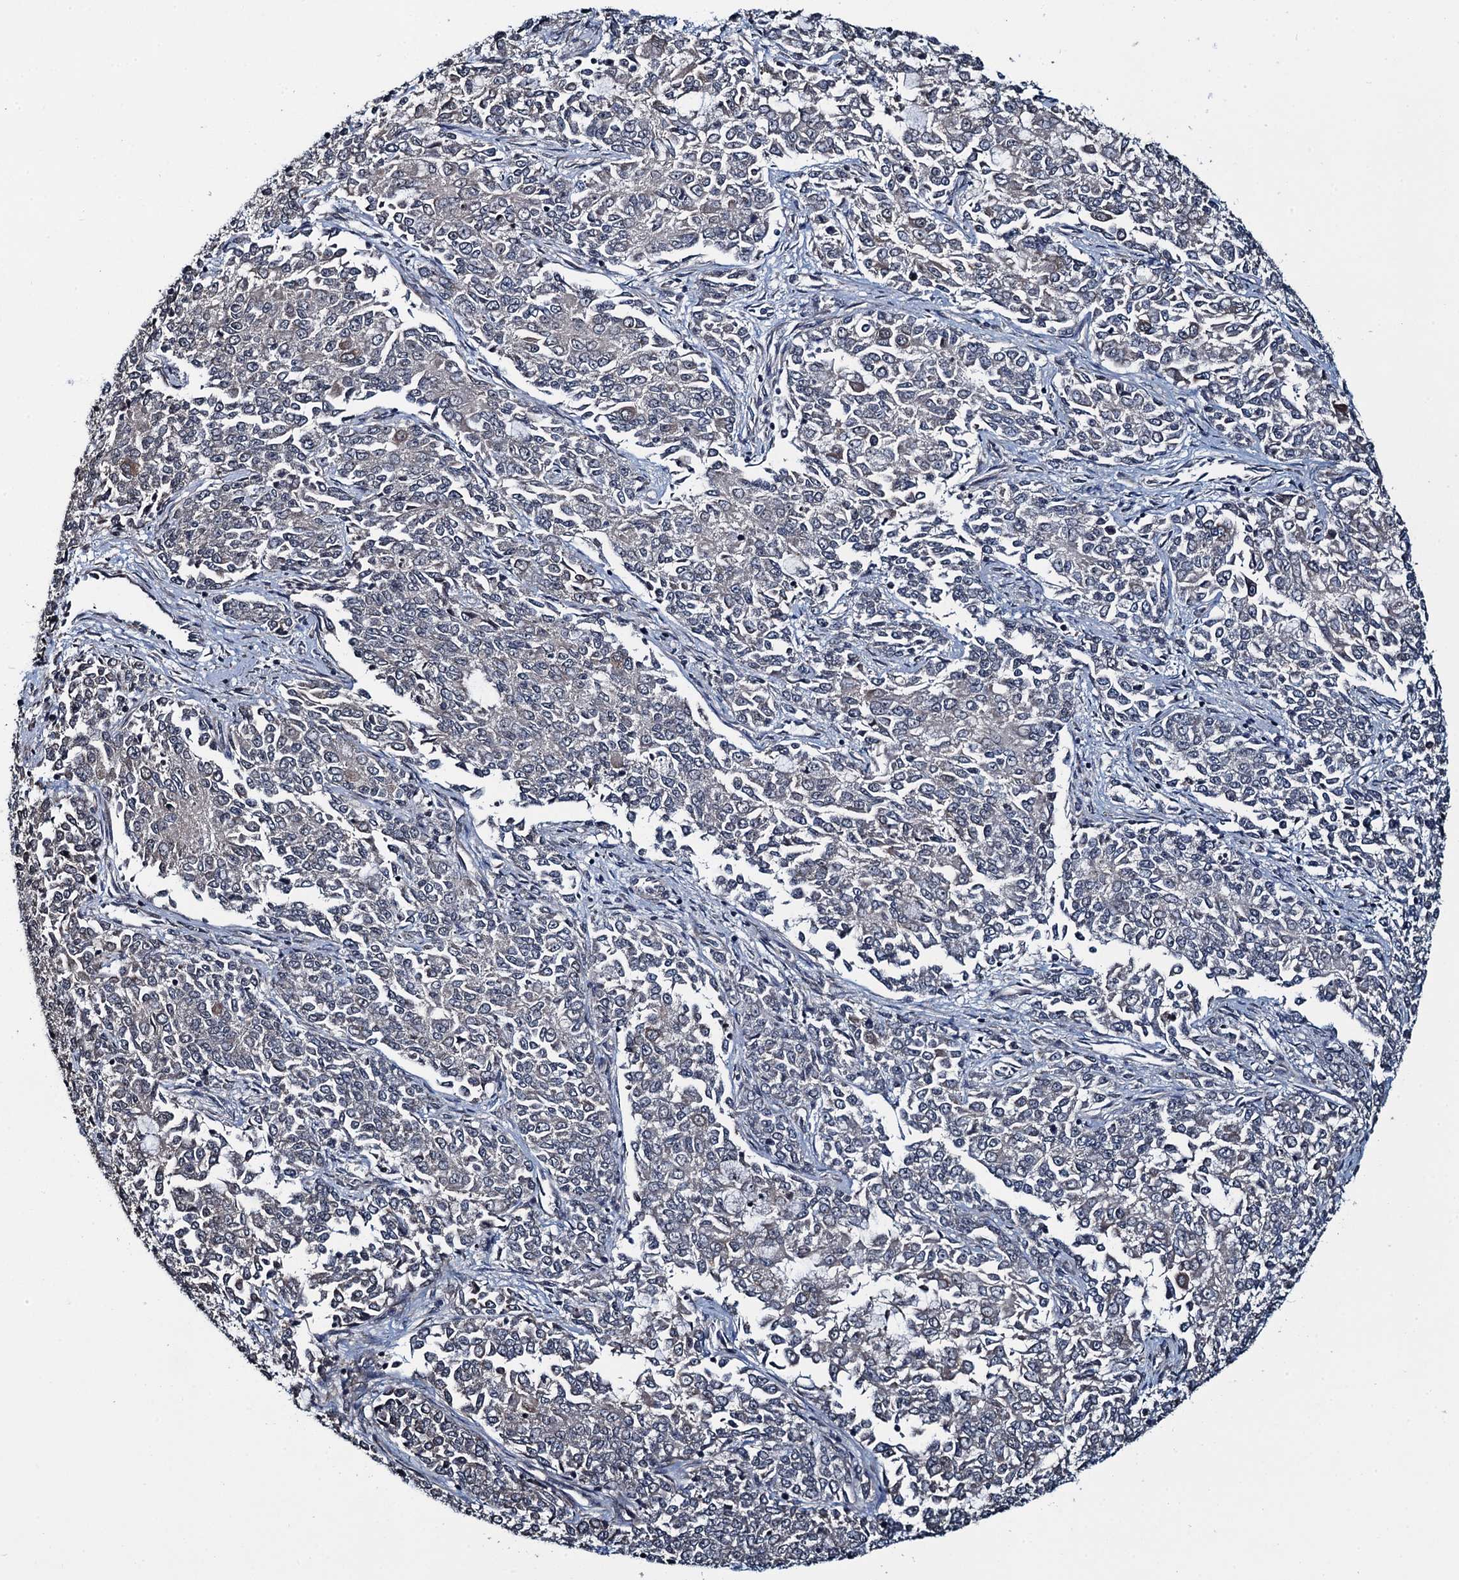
{"staining": {"intensity": "negative", "quantity": "none", "location": "none"}, "tissue": "endometrial cancer", "cell_type": "Tumor cells", "image_type": "cancer", "snomed": [{"axis": "morphology", "description": "Adenocarcinoma, NOS"}, {"axis": "topography", "description": "Endometrium"}], "caption": "Tumor cells are negative for brown protein staining in endometrial cancer (adenocarcinoma). (Stains: DAB IHC with hematoxylin counter stain, Microscopy: brightfield microscopy at high magnification).", "gene": "WHAMM", "patient": {"sex": "female", "age": 50}}